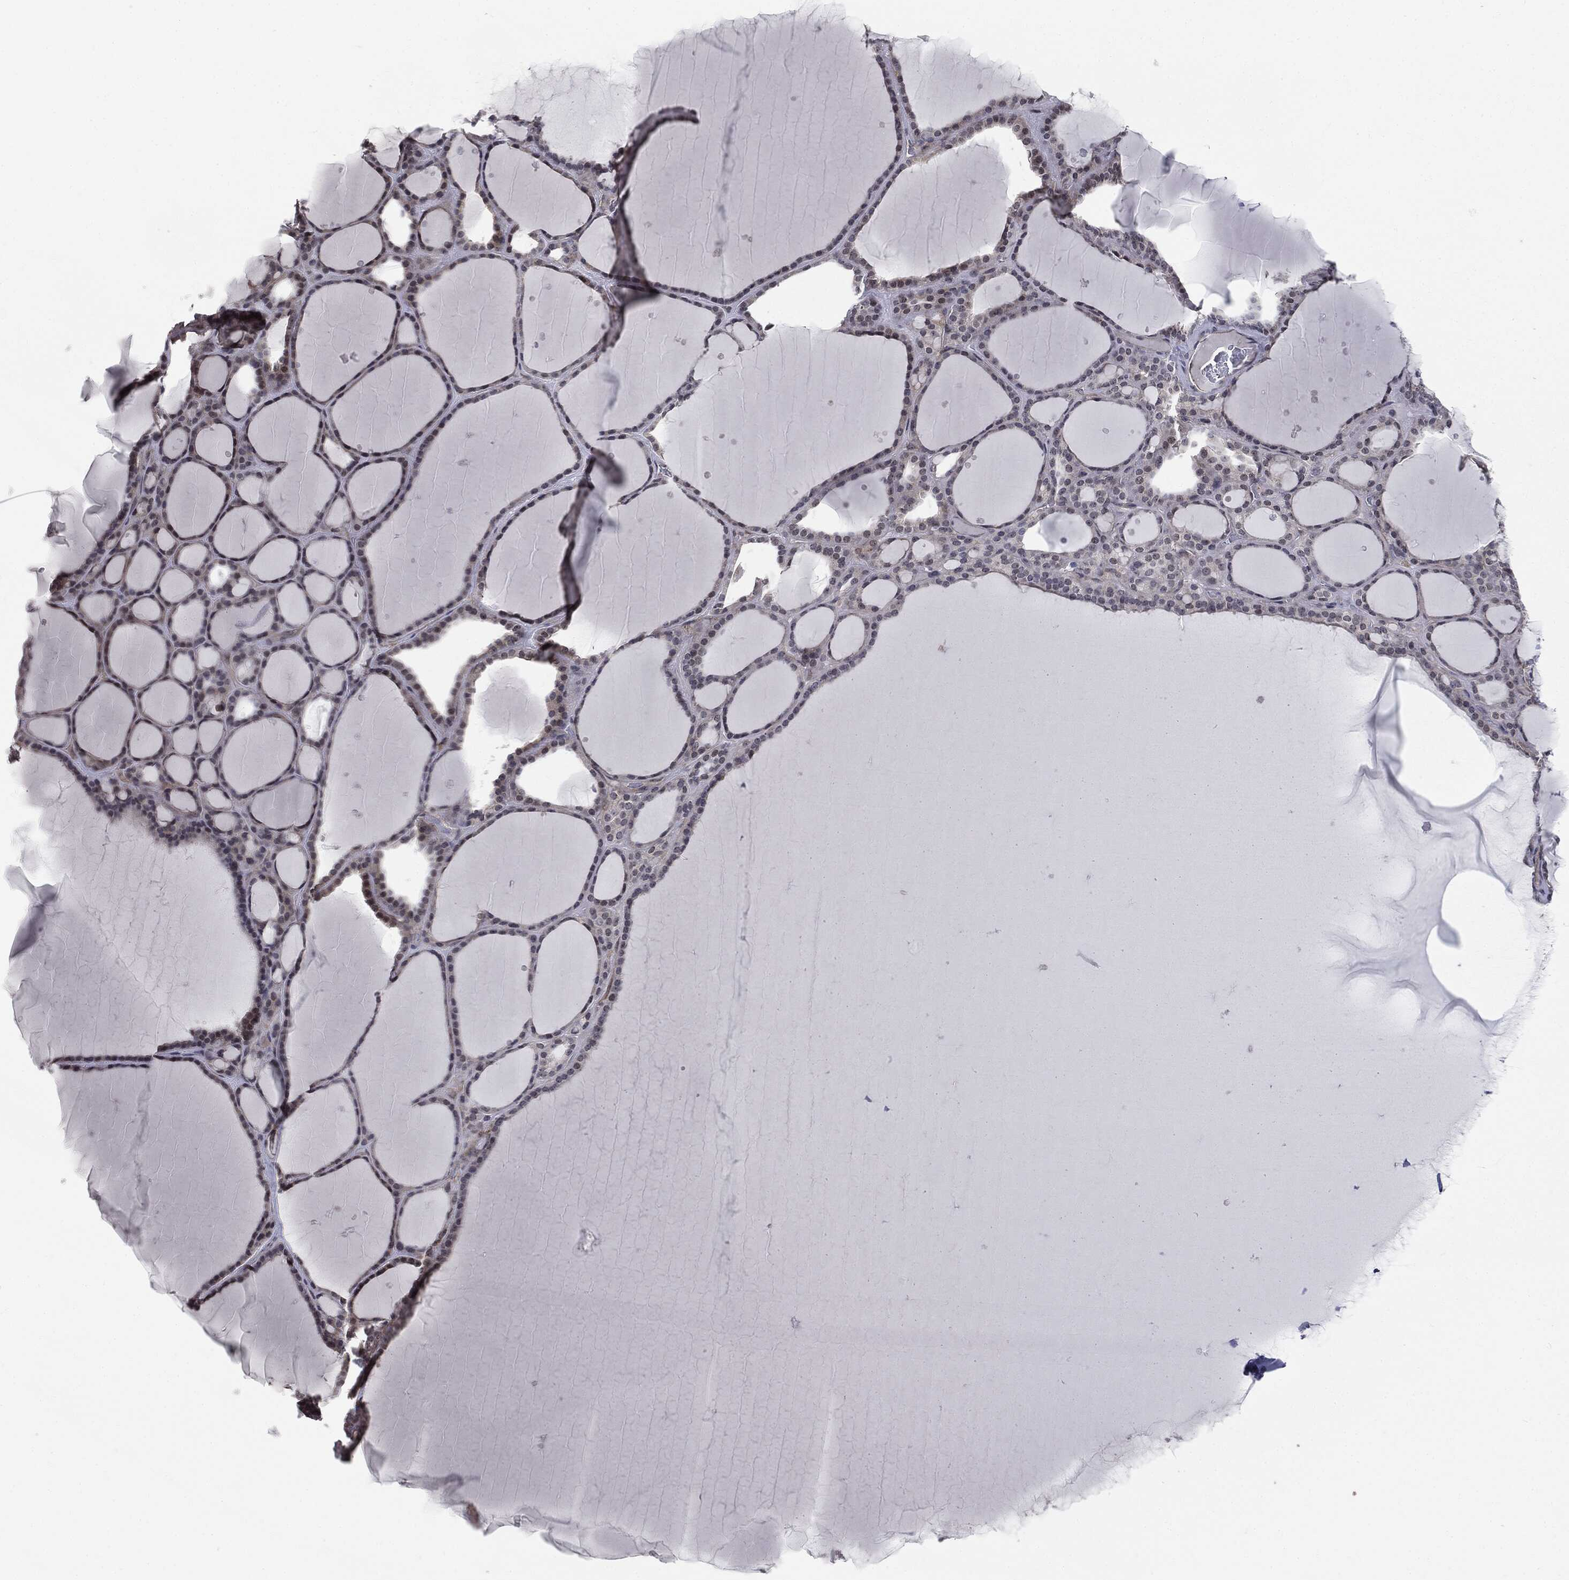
{"staining": {"intensity": "moderate", "quantity": "<25%", "location": "nuclear"}, "tissue": "thyroid gland", "cell_type": "Glandular cells", "image_type": "normal", "snomed": [{"axis": "morphology", "description": "Normal tissue, NOS"}, {"axis": "topography", "description": "Thyroid gland"}], "caption": "IHC image of unremarkable thyroid gland stained for a protein (brown), which displays low levels of moderate nuclear positivity in approximately <25% of glandular cells.", "gene": "TRMT1L", "patient": {"sex": "male", "age": 63}}